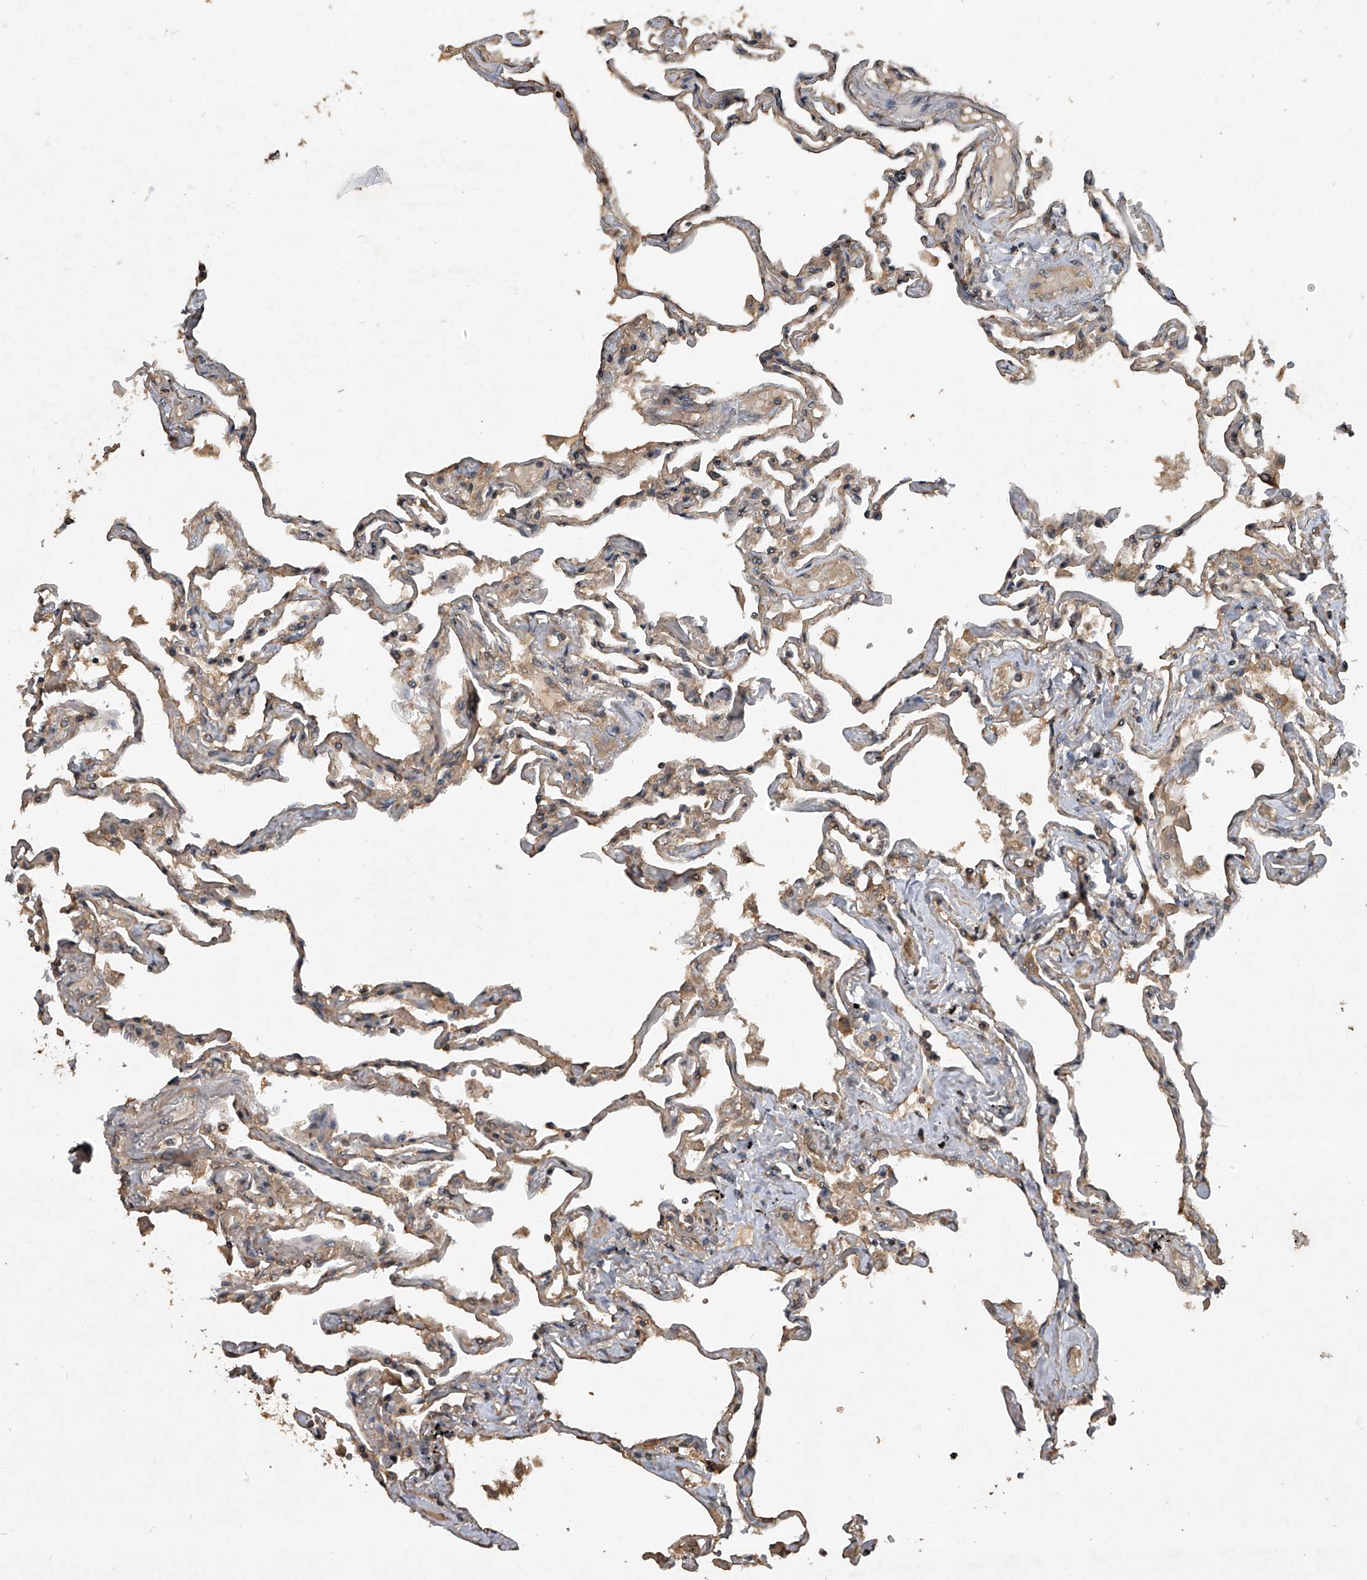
{"staining": {"intensity": "moderate", "quantity": "25%-75%", "location": "cytoplasmic/membranous"}, "tissue": "lung", "cell_type": "Alveolar cells", "image_type": "normal", "snomed": [{"axis": "morphology", "description": "Normal tissue, NOS"}, {"axis": "topography", "description": "Lung"}], "caption": "A brown stain labels moderate cytoplasmic/membranous staining of a protein in alveolar cells of benign lung. The protein is stained brown, and the nuclei are stained in blue (DAB IHC with brightfield microscopy, high magnification).", "gene": "NFS1", "patient": {"sex": "female", "age": 67}}